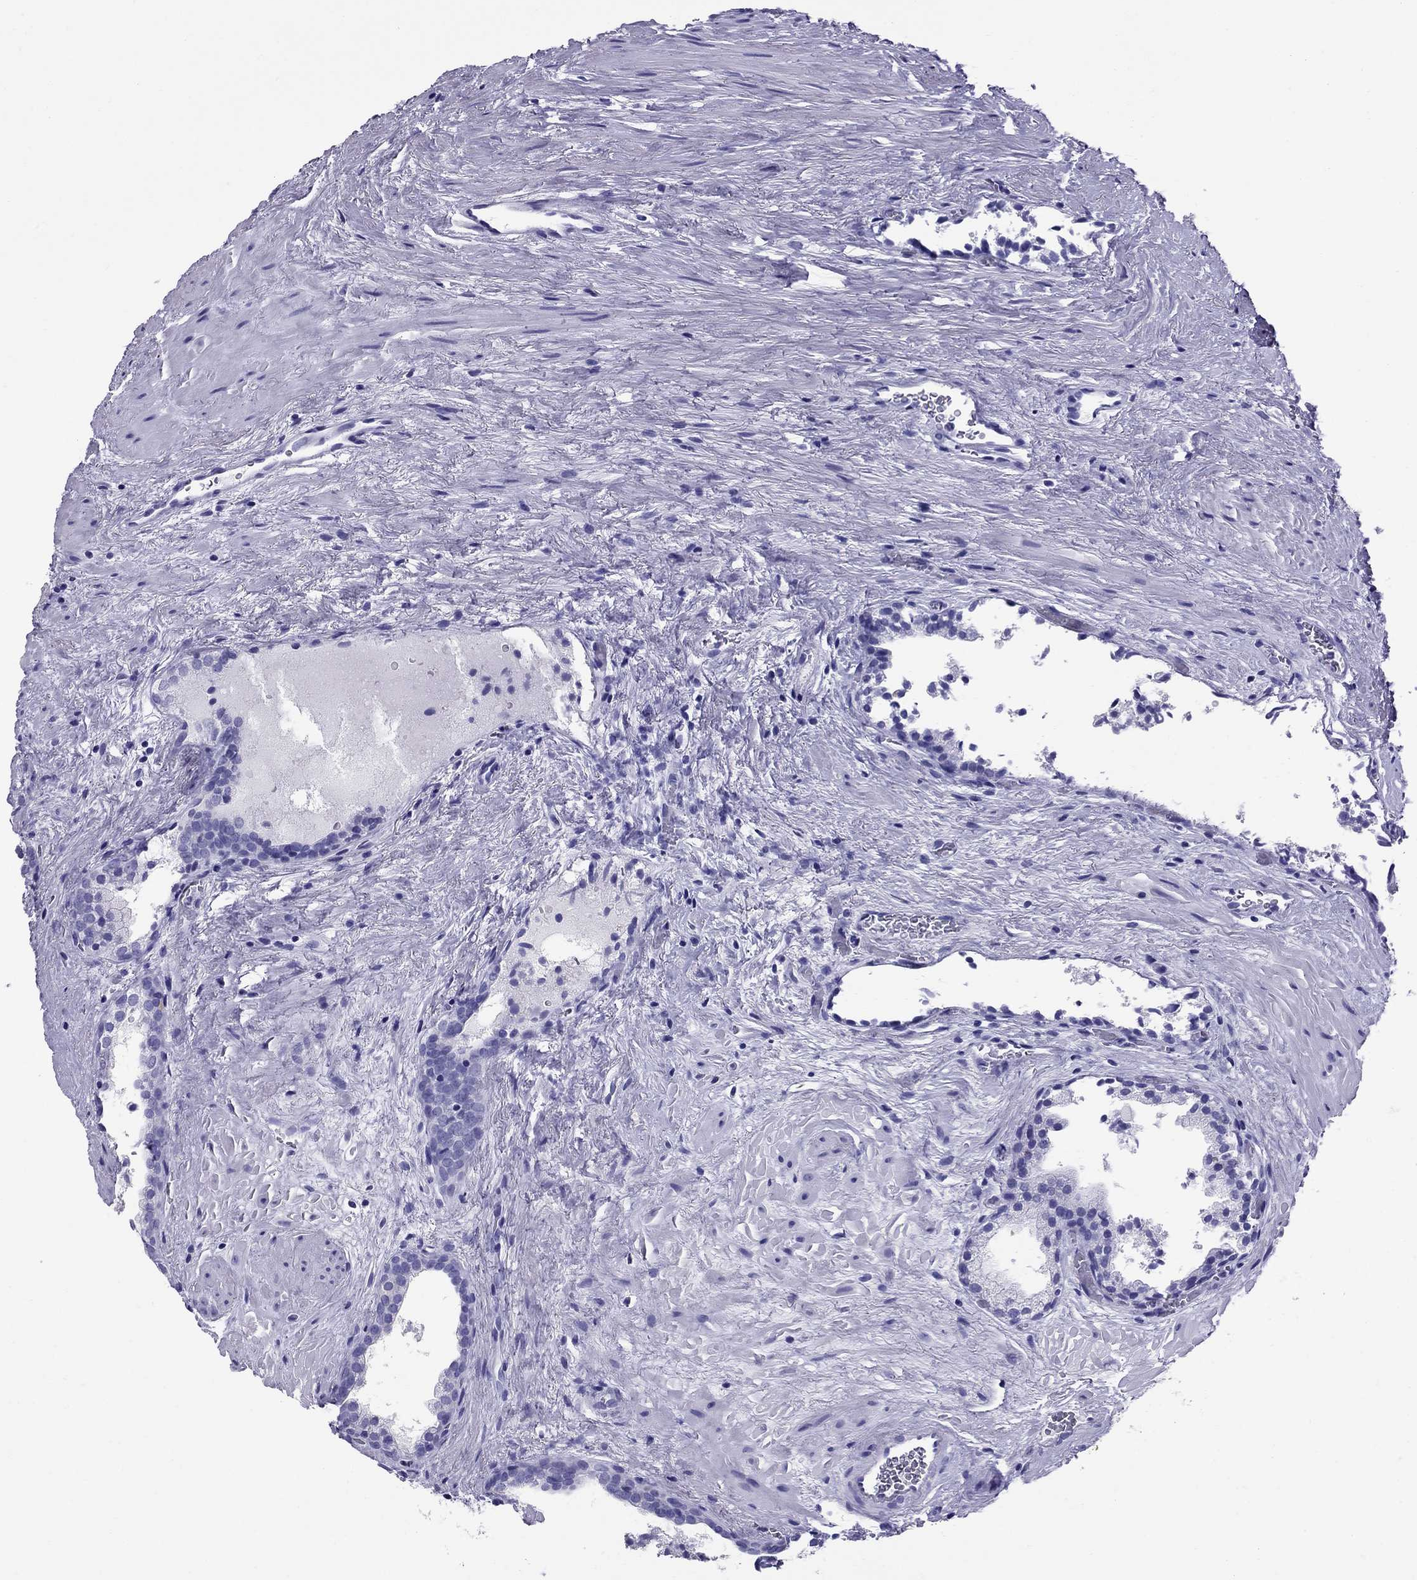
{"staining": {"intensity": "negative", "quantity": "none", "location": "none"}, "tissue": "prostate cancer", "cell_type": "Tumor cells", "image_type": "cancer", "snomed": [{"axis": "morphology", "description": "Adenocarcinoma, NOS"}, {"axis": "topography", "description": "Prostate"}], "caption": "This photomicrograph is of adenocarcinoma (prostate) stained with IHC to label a protein in brown with the nuclei are counter-stained blue. There is no staining in tumor cells. Nuclei are stained in blue.", "gene": "AVPR1B", "patient": {"sex": "male", "age": 66}}